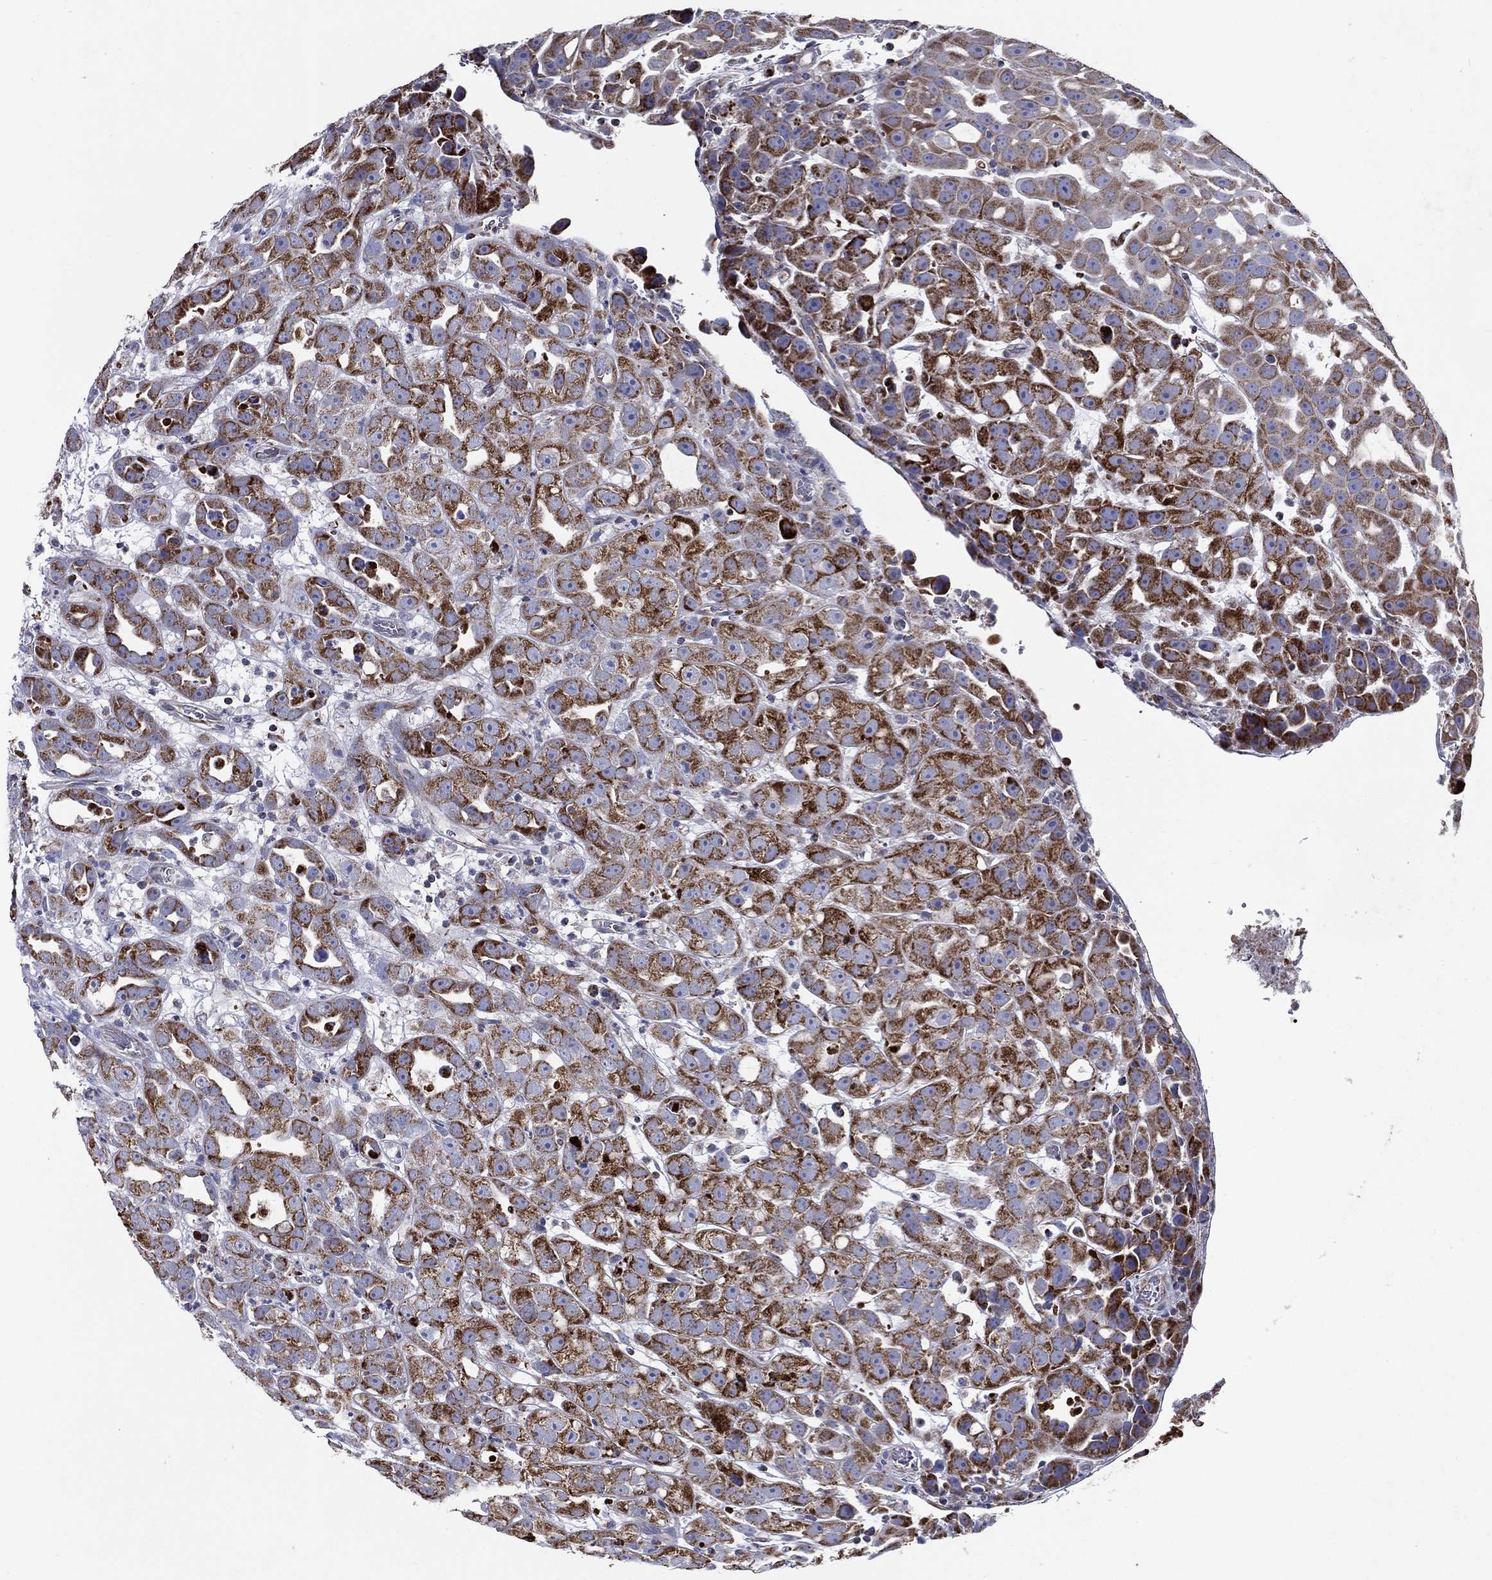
{"staining": {"intensity": "strong", "quantity": "25%-75%", "location": "cytoplasmic/membranous"}, "tissue": "urothelial cancer", "cell_type": "Tumor cells", "image_type": "cancer", "snomed": [{"axis": "morphology", "description": "Urothelial carcinoma, High grade"}, {"axis": "topography", "description": "Urinary bladder"}], "caption": "Approximately 25%-75% of tumor cells in human high-grade urothelial carcinoma display strong cytoplasmic/membranous protein positivity as visualized by brown immunohistochemical staining.", "gene": "SFXN1", "patient": {"sex": "female", "age": 41}}